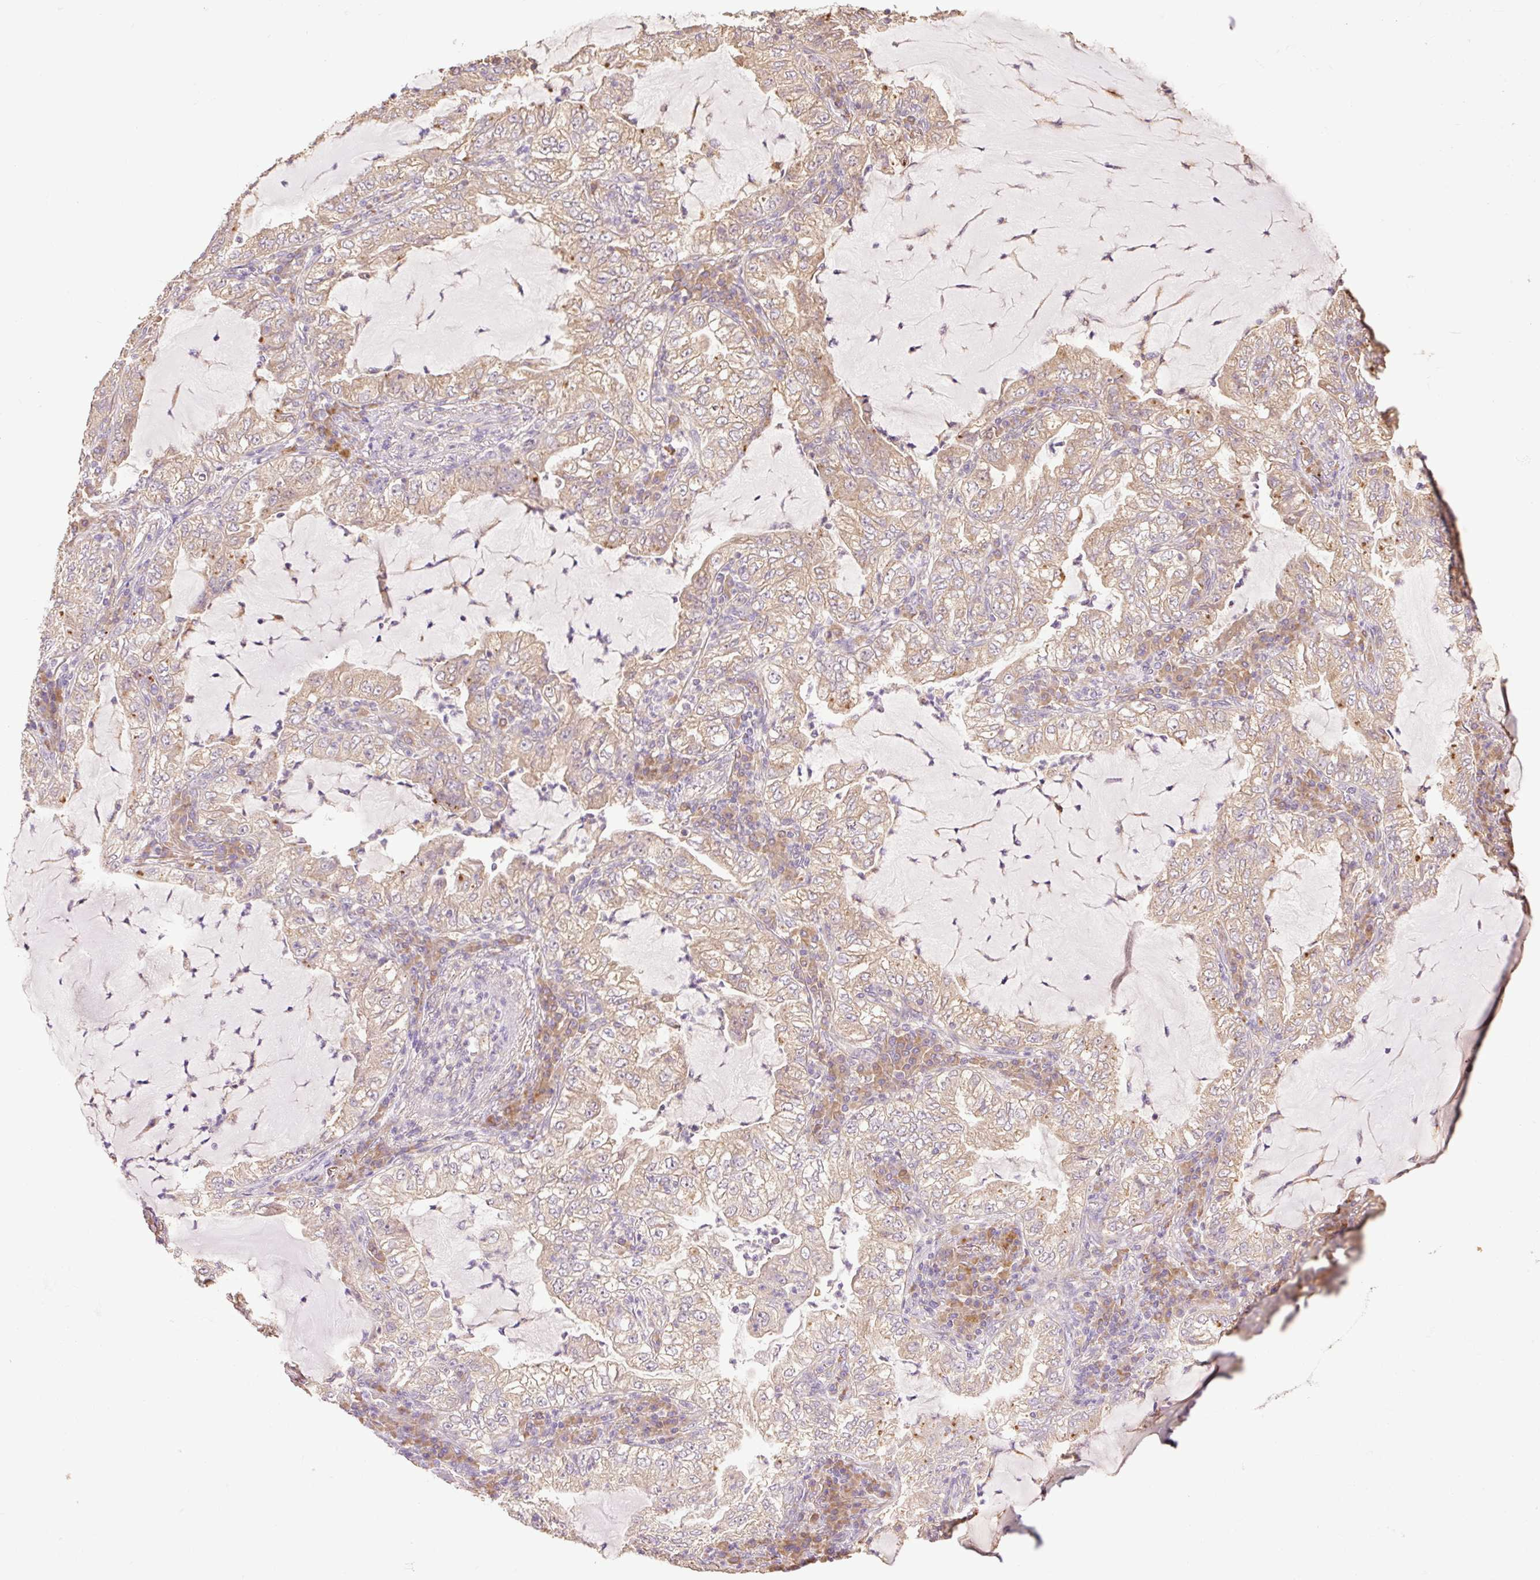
{"staining": {"intensity": "weak", "quantity": ">75%", "location": "cytoplasmic/membranous"}, "tissue": "lung cancer", "cell_type": "Tumor cells", "image_type": "cancer", "snomed": [{"axis": "morphology", "description": "Adenocarcinoma, NOS"}, {"axis": "topography", "description": "Lung"}], "caption": "Tumor cells show weak cytoplasmic/membranous positivity in approximately >75% of cells in adenocarcinoma (lung). (DAB IHC, brown staining for protein, blue staining for nuclei).", "gene": "DESI1", "patient": {"sex": "female", "age": 73}}